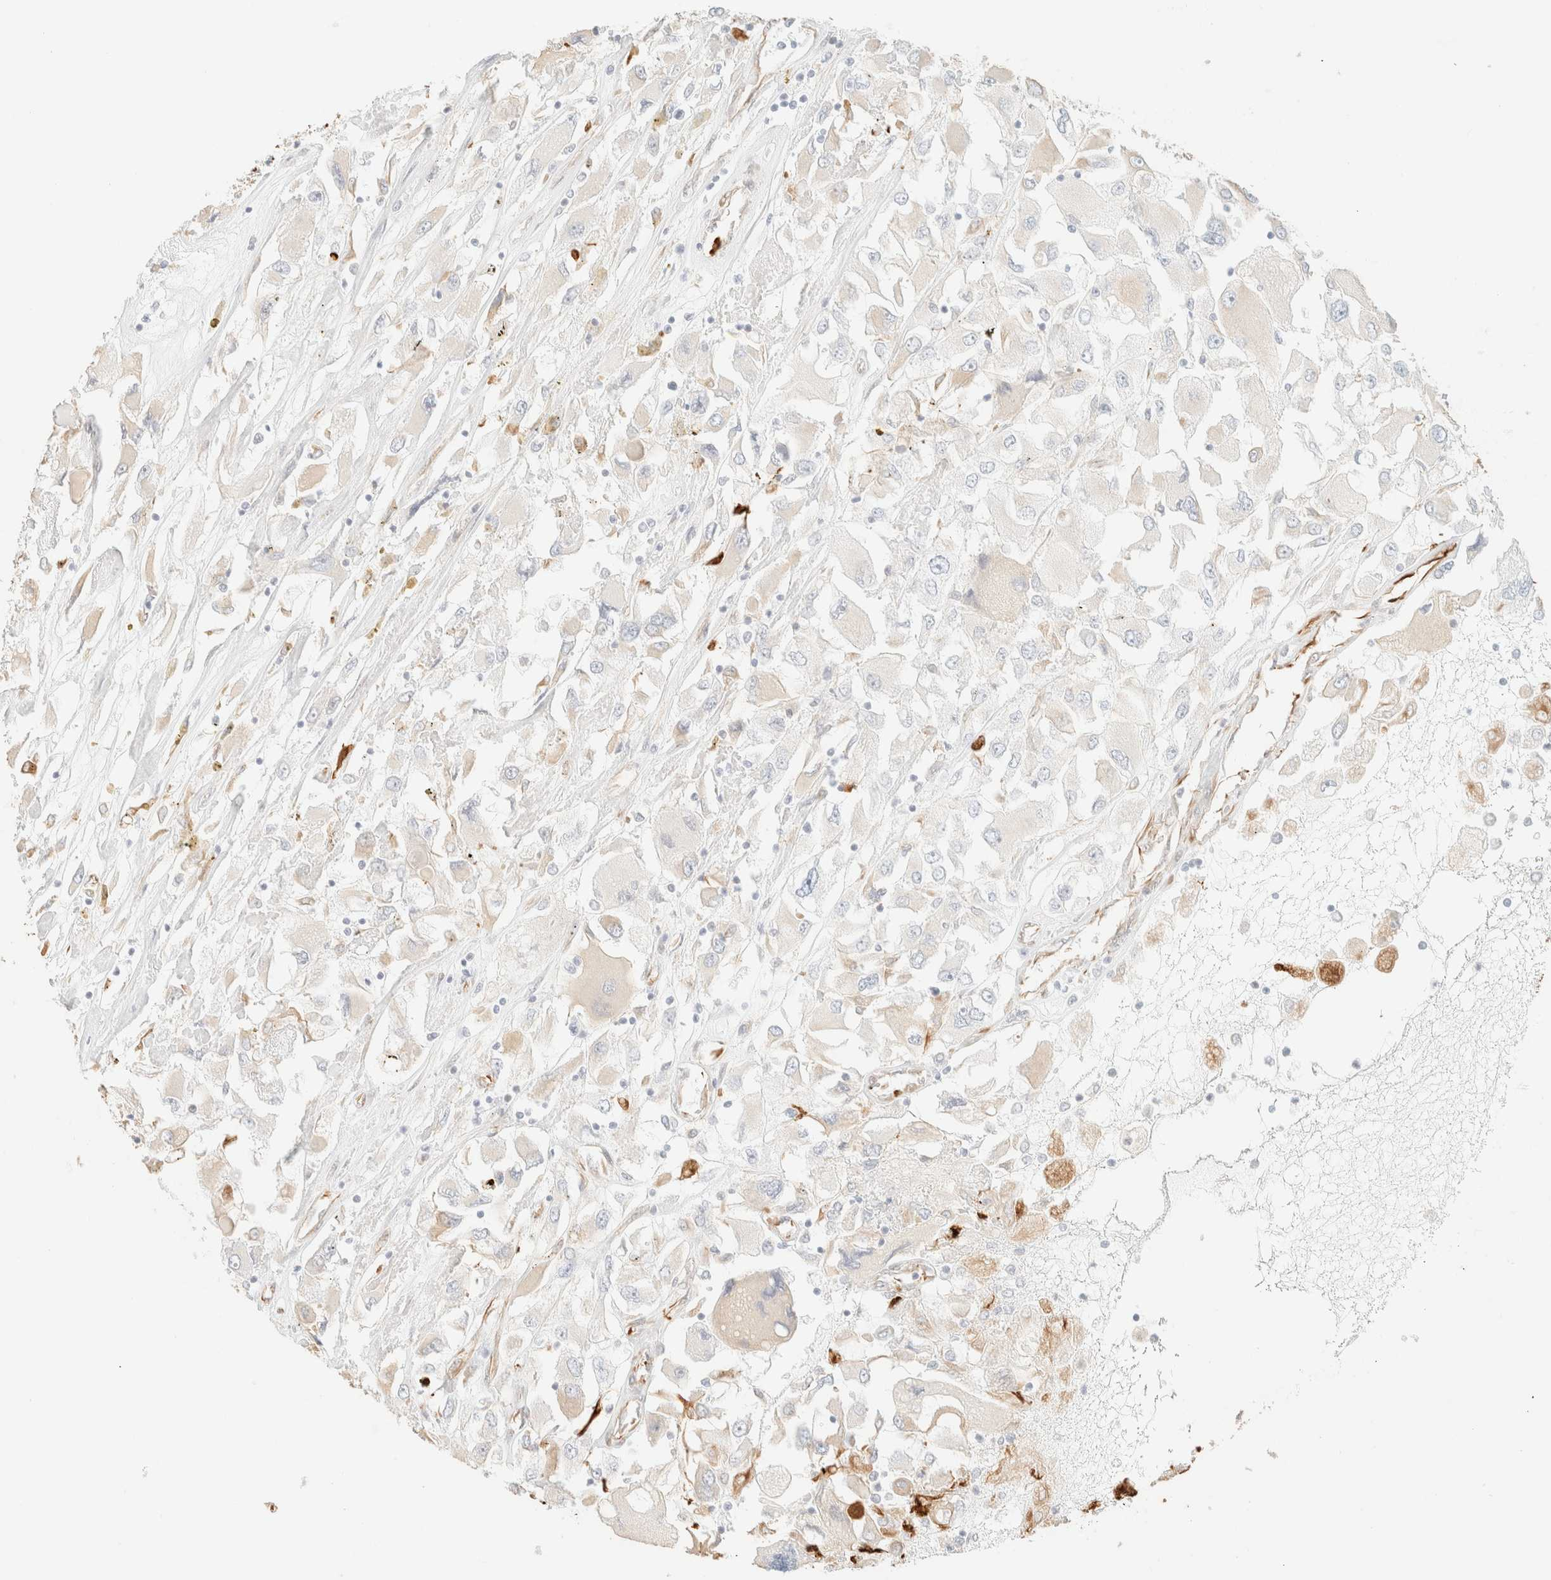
{"staining": {"intensity": "negative", "quantity": "none", "location": "none"}, "tissue": "renal cancer", "cell_type": "Tumor cells", "image_type": "cancer", "snomed": [{"axis": "morphology", "description": "Adenocarcinoma, NOS"}, {"axis": "topography", "description": "Kidney"}], "caption": "Immunohistochemical staining of adenocarcinoma (renal) exhibits no significant expression in tumor cells.", "gene": "ZSCAN18", "patient": {"sex": "female", "age": 52}}